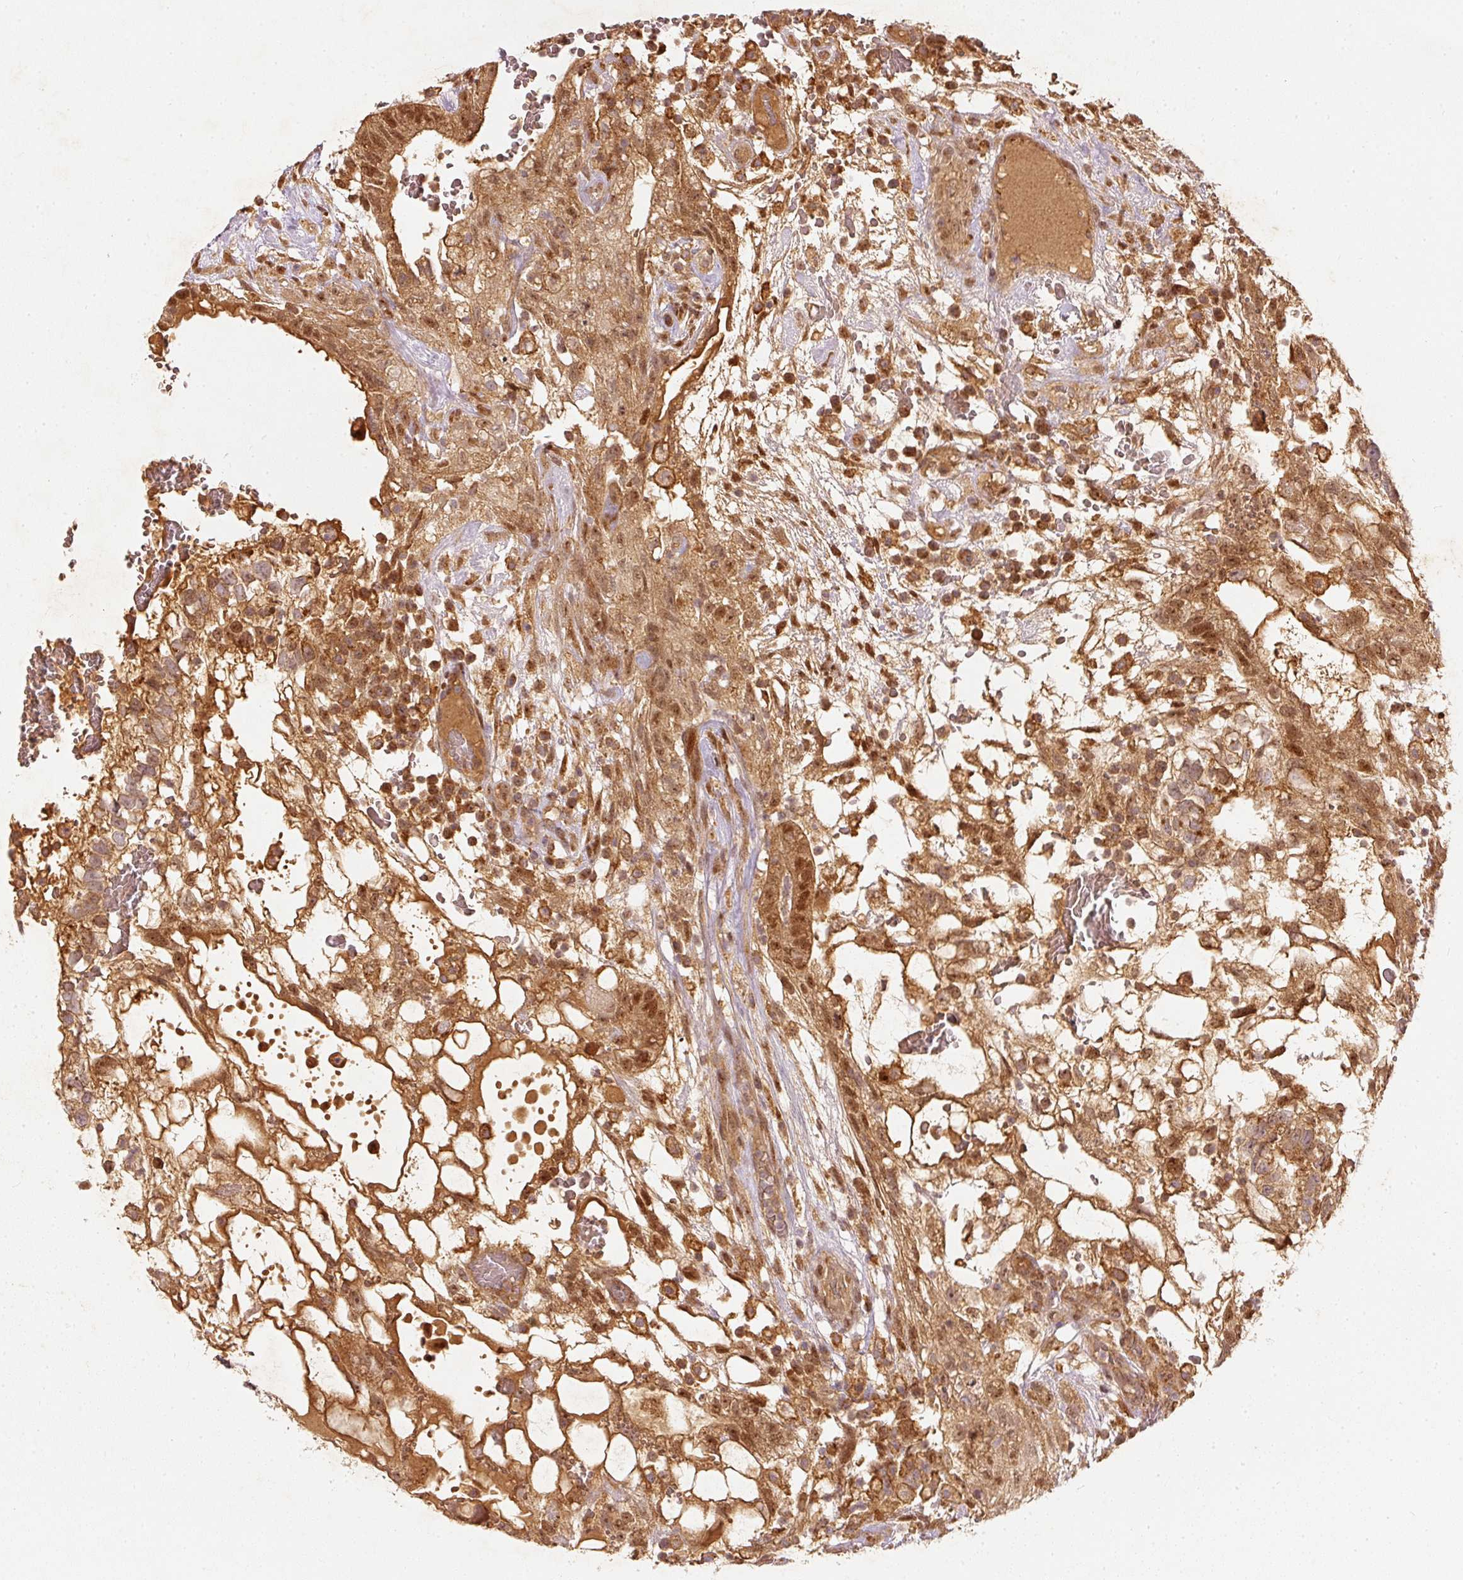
{"staining": {"intensity": "moderate", "quantity": ">75%", "location": "cytoplasmic/membranous,nuclear"}, "tissue": "testis cancer", "cell_type": "Tumor cells", "image_type": "cancer", "snomed": [{"axis": "morphology", "description": "Normal tissue, NOS"}, {"axis": "morphology", "description": "Carcinoma, Embryonal, NOS"}, {"axis": "topography", "description": "Testis"}], "caption": "Testis cancer tissue exhibits moderate cytoplasmic/membranous and nuclear staining in approximately >75% of tumor cells, visualized by immunohistochemistry. The staining is performed using DAB (3,3'-diaminobenzidine) brown chromogen to label protein expression. The nuclei are counter-stained blue using hematoxylin.", "gene": "ZNF580", "patient": {"sex": "male", "age": 32}}